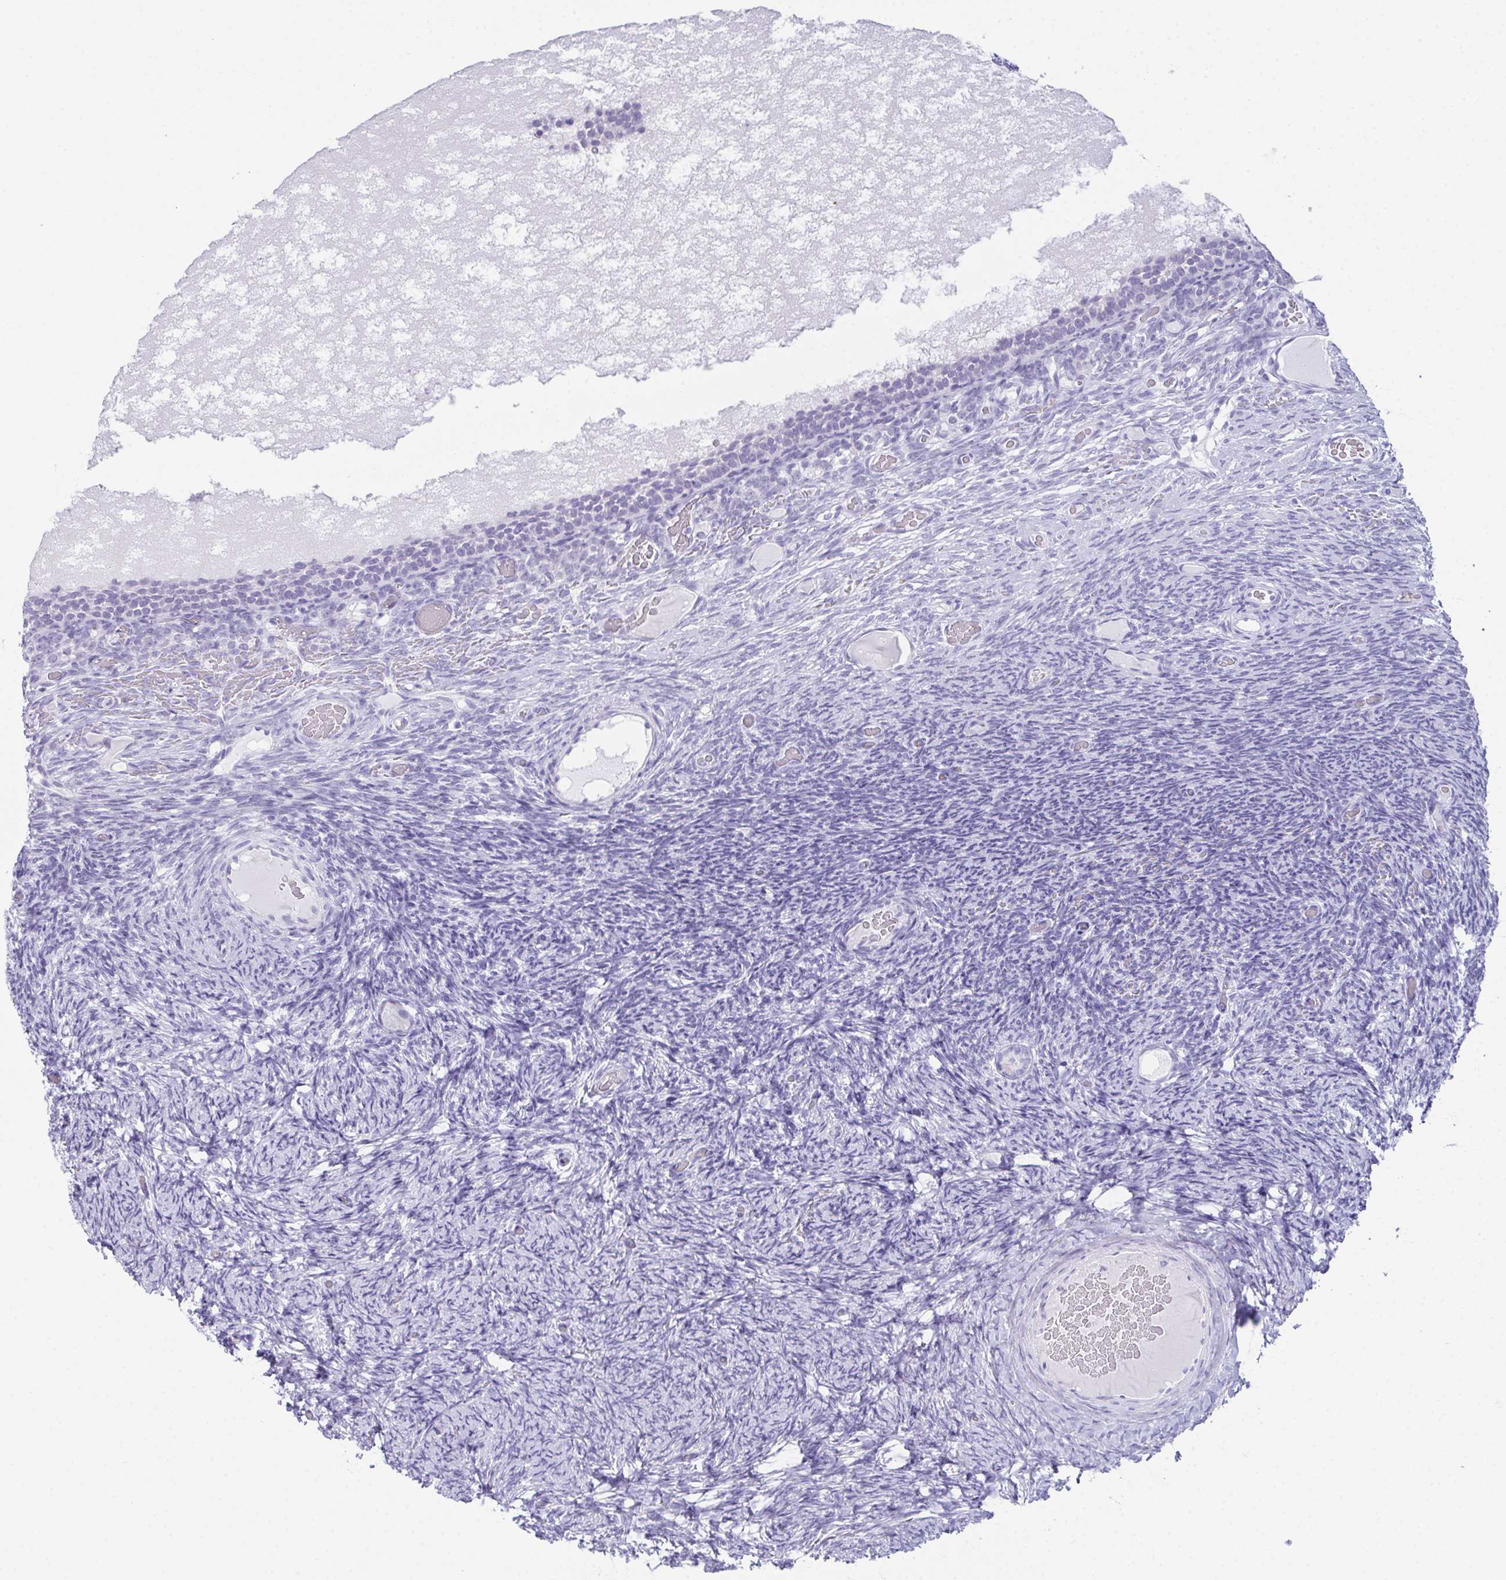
{"staining": {"intensity": "negative", "quantity": "none", "location": "none"}, "tissue": "ovary", "cell_type": "Follicle cells", "image_type": "normal", "snomed": [{"axis": "morphology", "description": "Normal tissue, NOS"}, {"axis": "topography", "description": "Ovary"}], "caption": "Follicle cells are negative for protein expression in unremarkable human ovary. Nuclei are stained in blue.", "gene": "TEX19", "patient": {"sex": "female", "age": 34}}